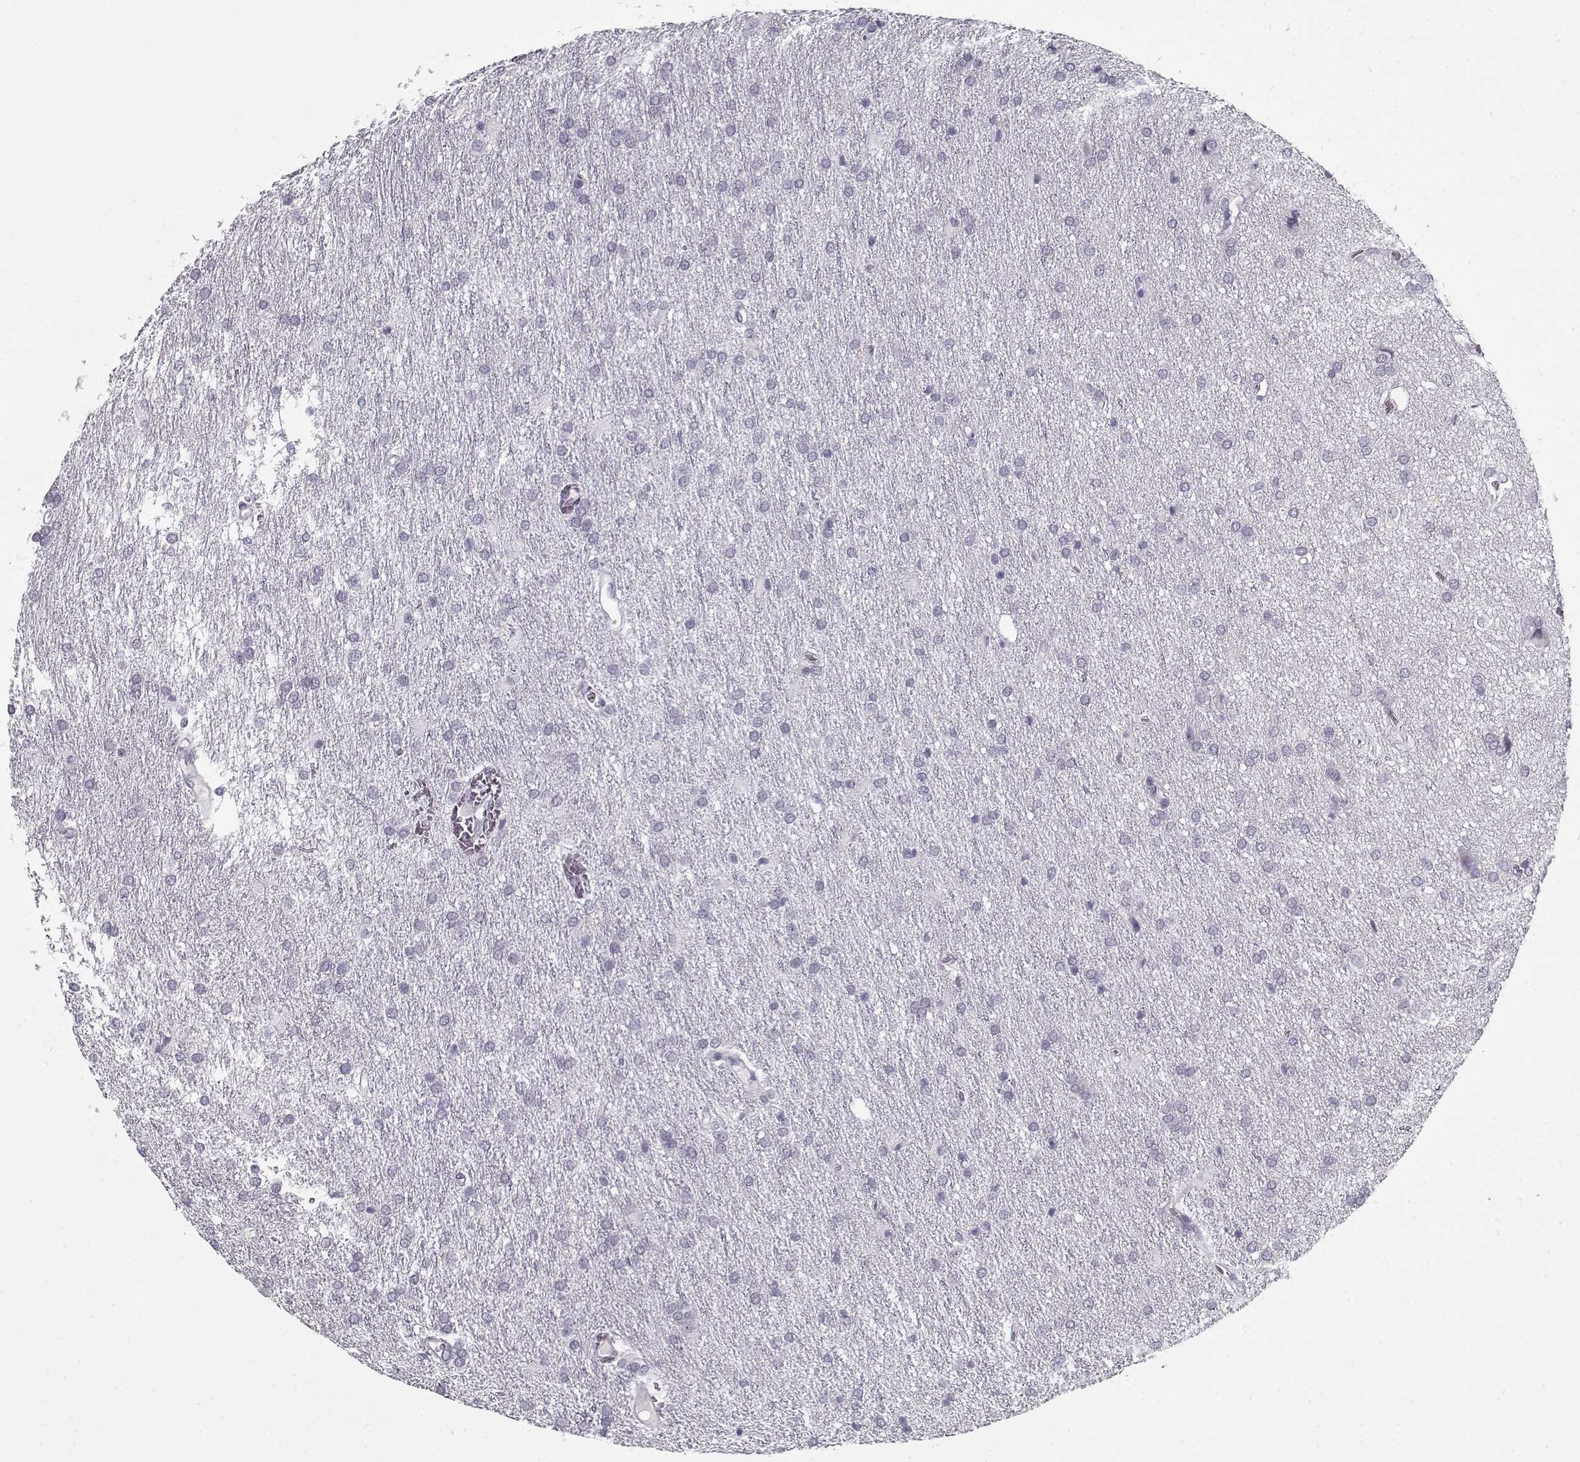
{"staining": {"intensity": "negative", "quantity": "none", "location": "none"}, "tissue": "glioma", "cell_type": "Tumor cells", "image_type": "cancer", "snomed": [{"axis": "morphology", "description": "Glioma, malignant, Low grade"}, {"axis": "topography", "description": "Brain"}], "caption": "Protein analysis of malignant low-grade glioma reveals no significant staining in tumor cells. The staining is performed using DAB brown chromogen with nuclei counter-stained in using hematoxylin.", "gene": "SPACA9", "patient": {"sex": "female", "age": 32}}